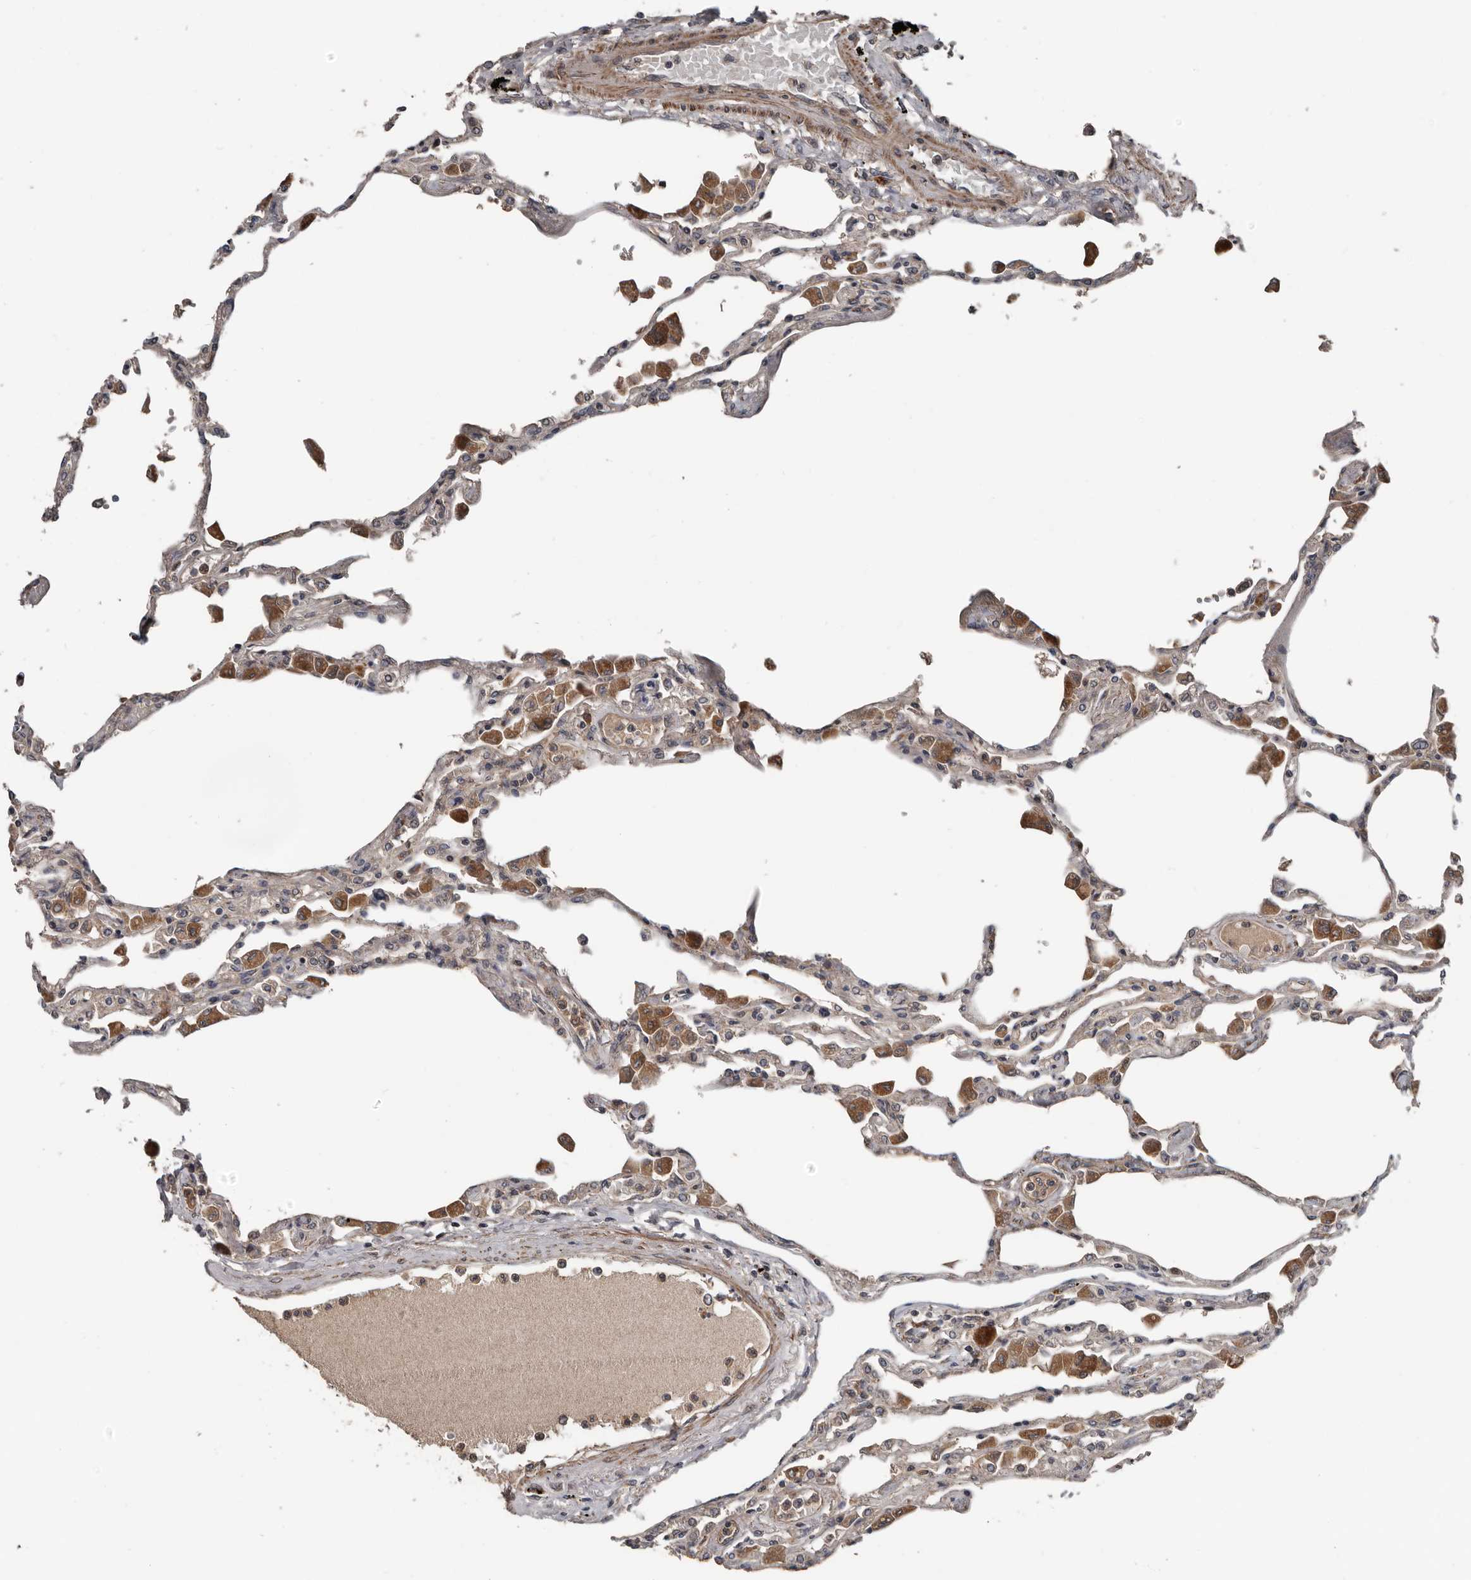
{"staining": {"intensity": "weak", "quantity": "25%-75%", "location": "cytoplasmic/membranous"}, "tissue": "lung", "cell_type": "Alveolar cells", "image_type": "normal", "snomed": [{"axis": "morphology", "description": "Normal tissue, NOS"}, {"axis": "topography", "description": "Bronchus"}, {"axis": "topography", "description": "Lung"}], "caption": "IHC (DAB (3,3'-diaminobenzidine)) staining of unremarkable human lung shows weak cytoplasmic/membranous protein positivity in approximately 25%-75% of alveolar cells.", "gene": "DNAJB4", "patient": {"sex": "female", "age": 49}}